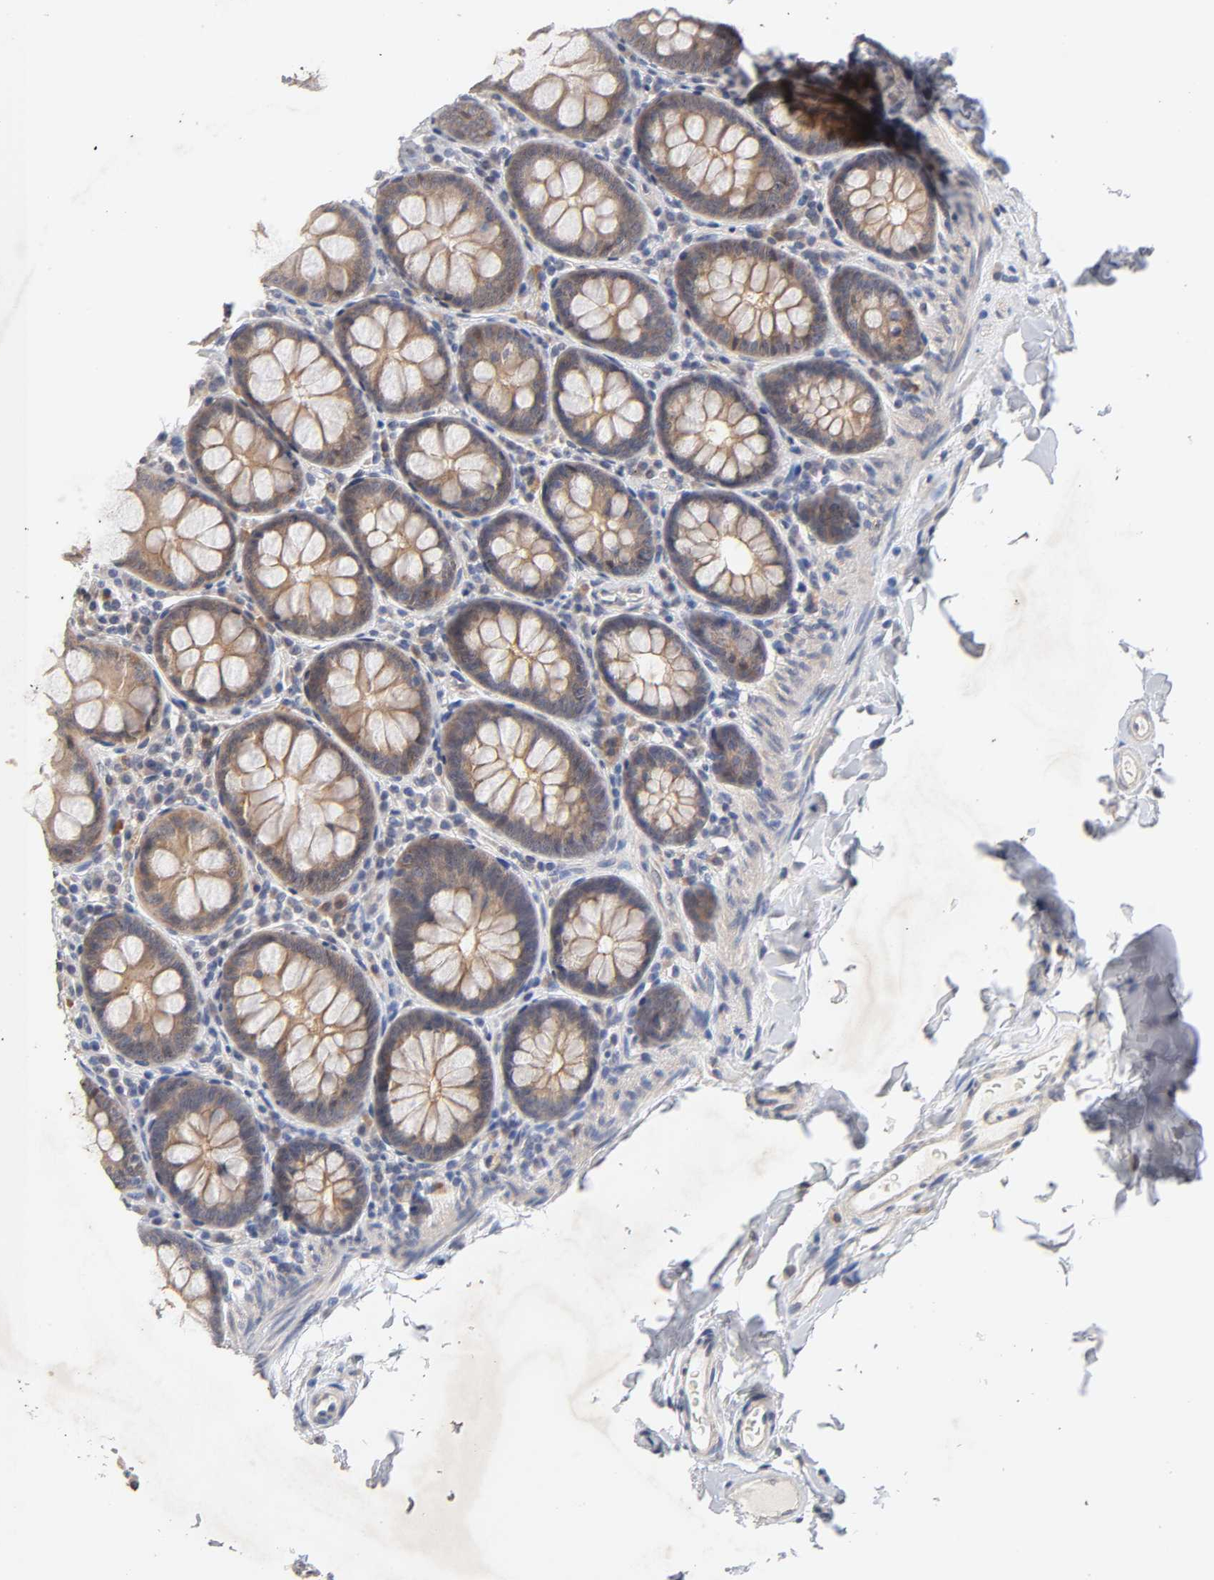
{"staining": {"intensity": "weak", "quantity": ">75%", "location": "cytoplasmic/membranous"}, "tissue": "colon", "cell_type": "Endothelial cells", "image_type": "normal", "snomed": [{"axis": "morphology", "description": "Normal tissue, NOS"}, {"axis": "topography", "description": "Colon"}], "caption": "DAB (3,3'-diaminobenzidine) immunohistochemical staining of unremarkable human colon reveals weak cytoplasmic/membranous protein staining in approximately >75% of endothelial cells.", "gene": "CXADR", "patient": {"sex": "female", "age": 61}}